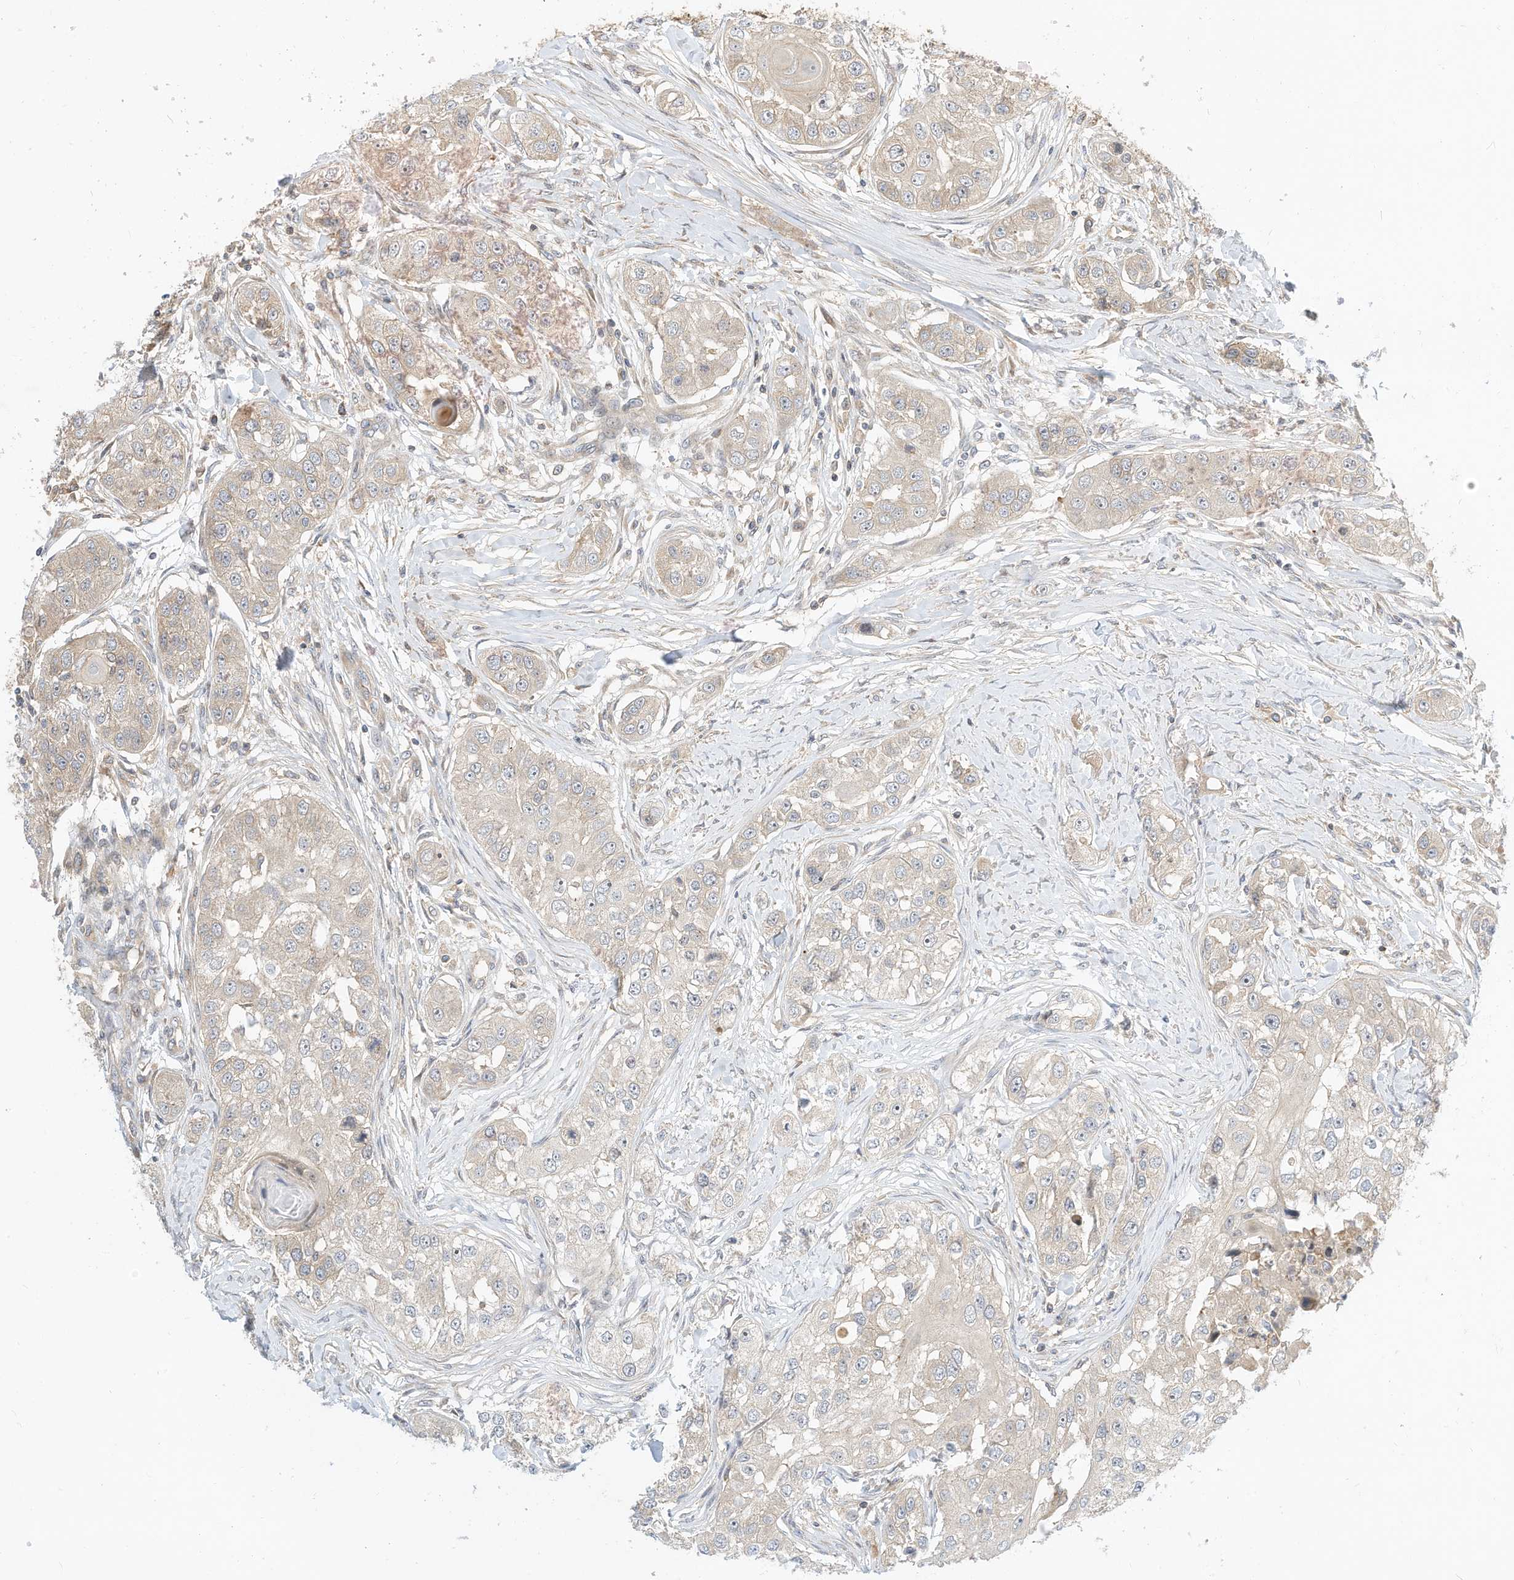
{"staining": {"intensity": "weak", "quantity": "<25%", "location": "cytoplasmic/membranous"}, "tissue": "head and neck cancer", "cell_type": "Tumor cells", "image_type": "cancer", "snomed": [{"axis": "morphology", "description": "Normal tissue, NOS"}, {"axis": "morphology", "description": "Squamous cell carcinoma, NOS"}, {"axis": "topography", "description": "Skeletal muscle"}, {"axis": "topography", "description": "Head-Neck"}], "caption": "Tumor cells show no significant protein expression in head and neck cancer (squamous cell carcinoma).", "gene": "OFD1", "patient": {"sex": "male", "age": 51}}